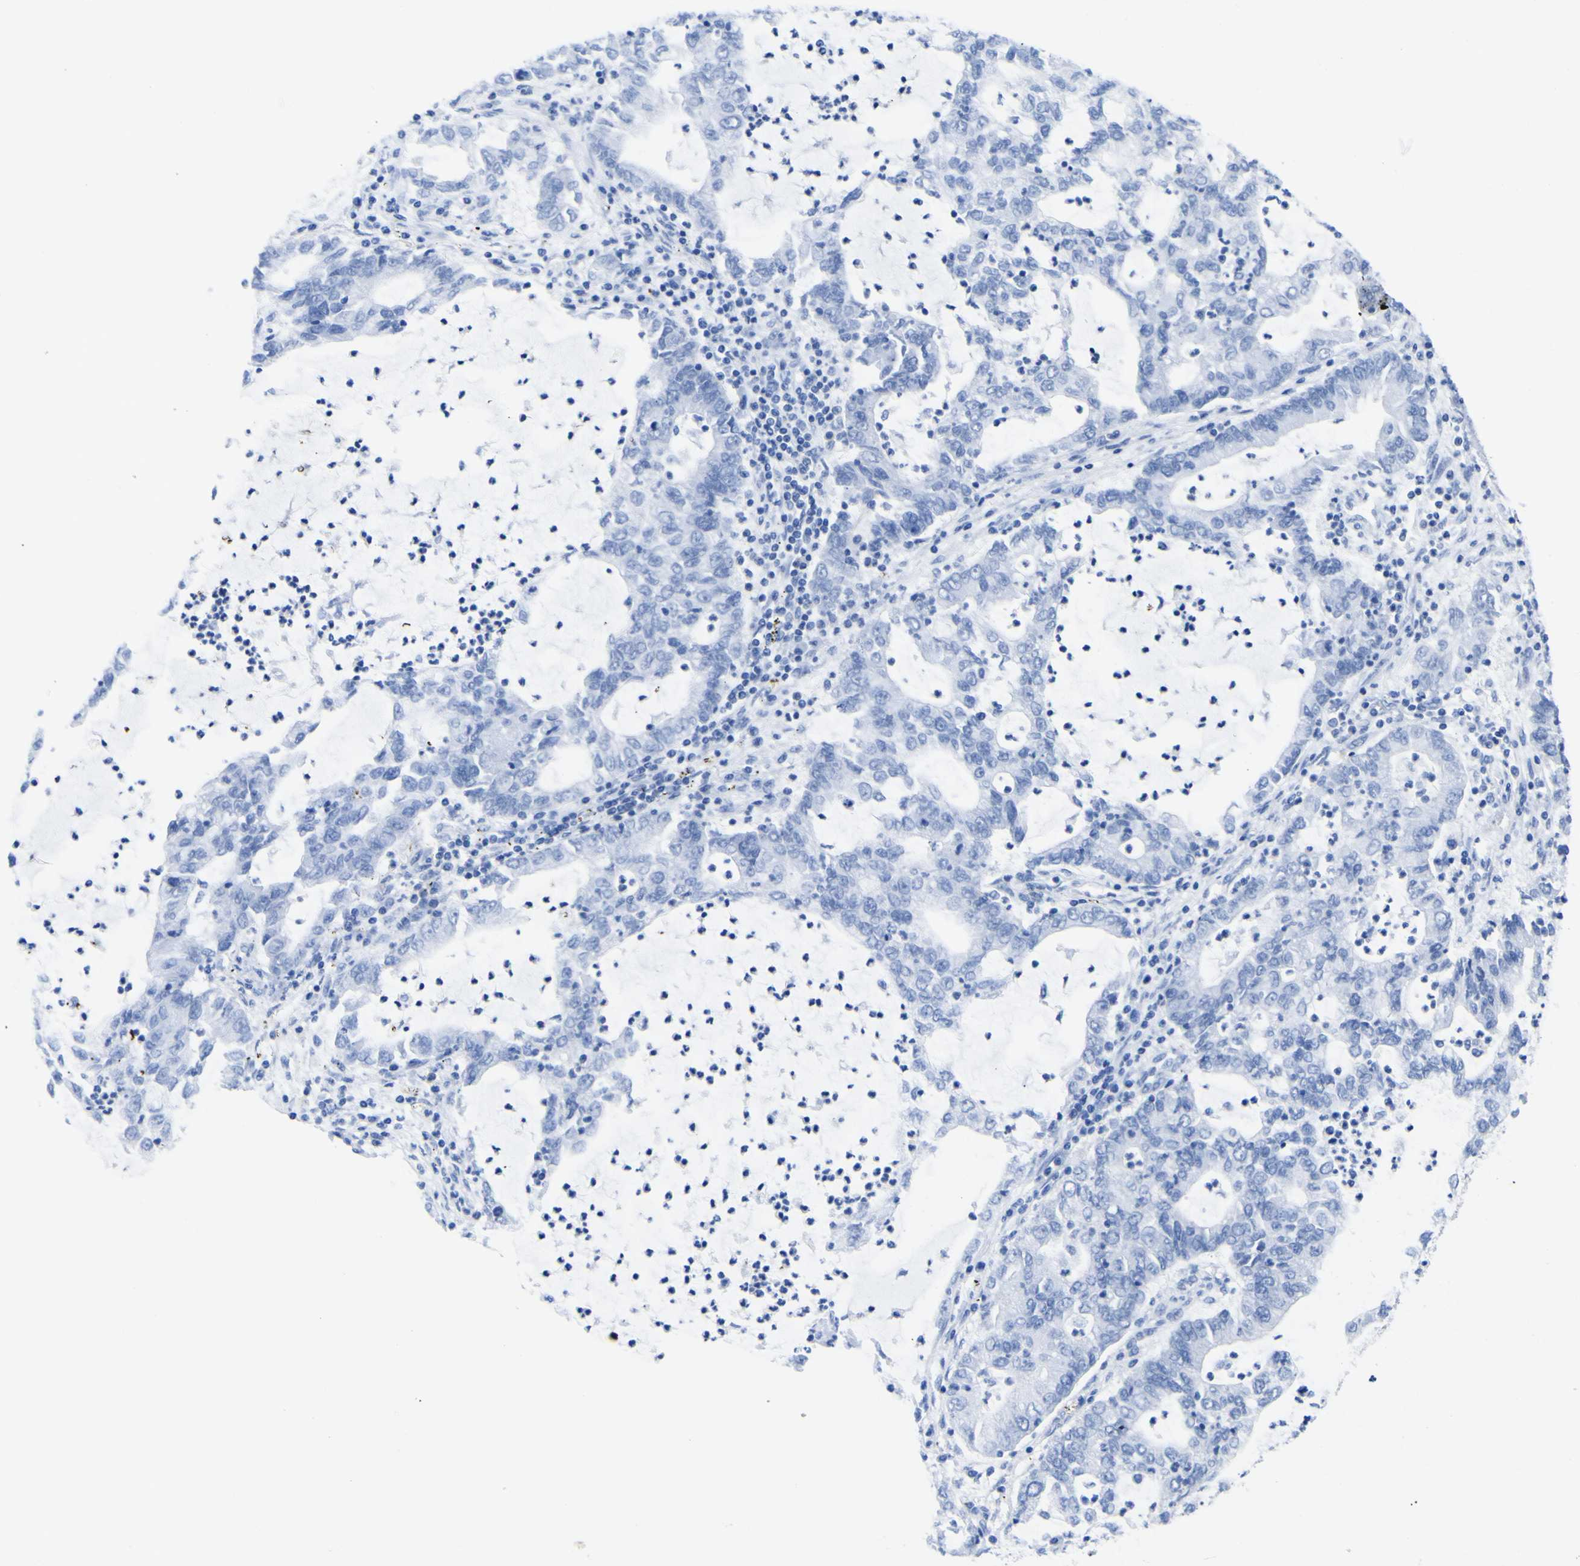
{"staining": {"intensity": "negative", "quantity": "none", "location": "none"}, "tissue": "lung cancer", "cell_type": "Tumor cells", "image_type": "cancer", "snomed": [{"axis": "morphology", "description": "Adenocarcinoma, NOS"}, {"axis": "topography", "description": "Lung"}], "caption": "Immunohistochemical staining of human lung cancer exhibits no significant positivity in tumor cells.", "gene": "DACH1", "patient": {"sex": "female", "age": 51}}